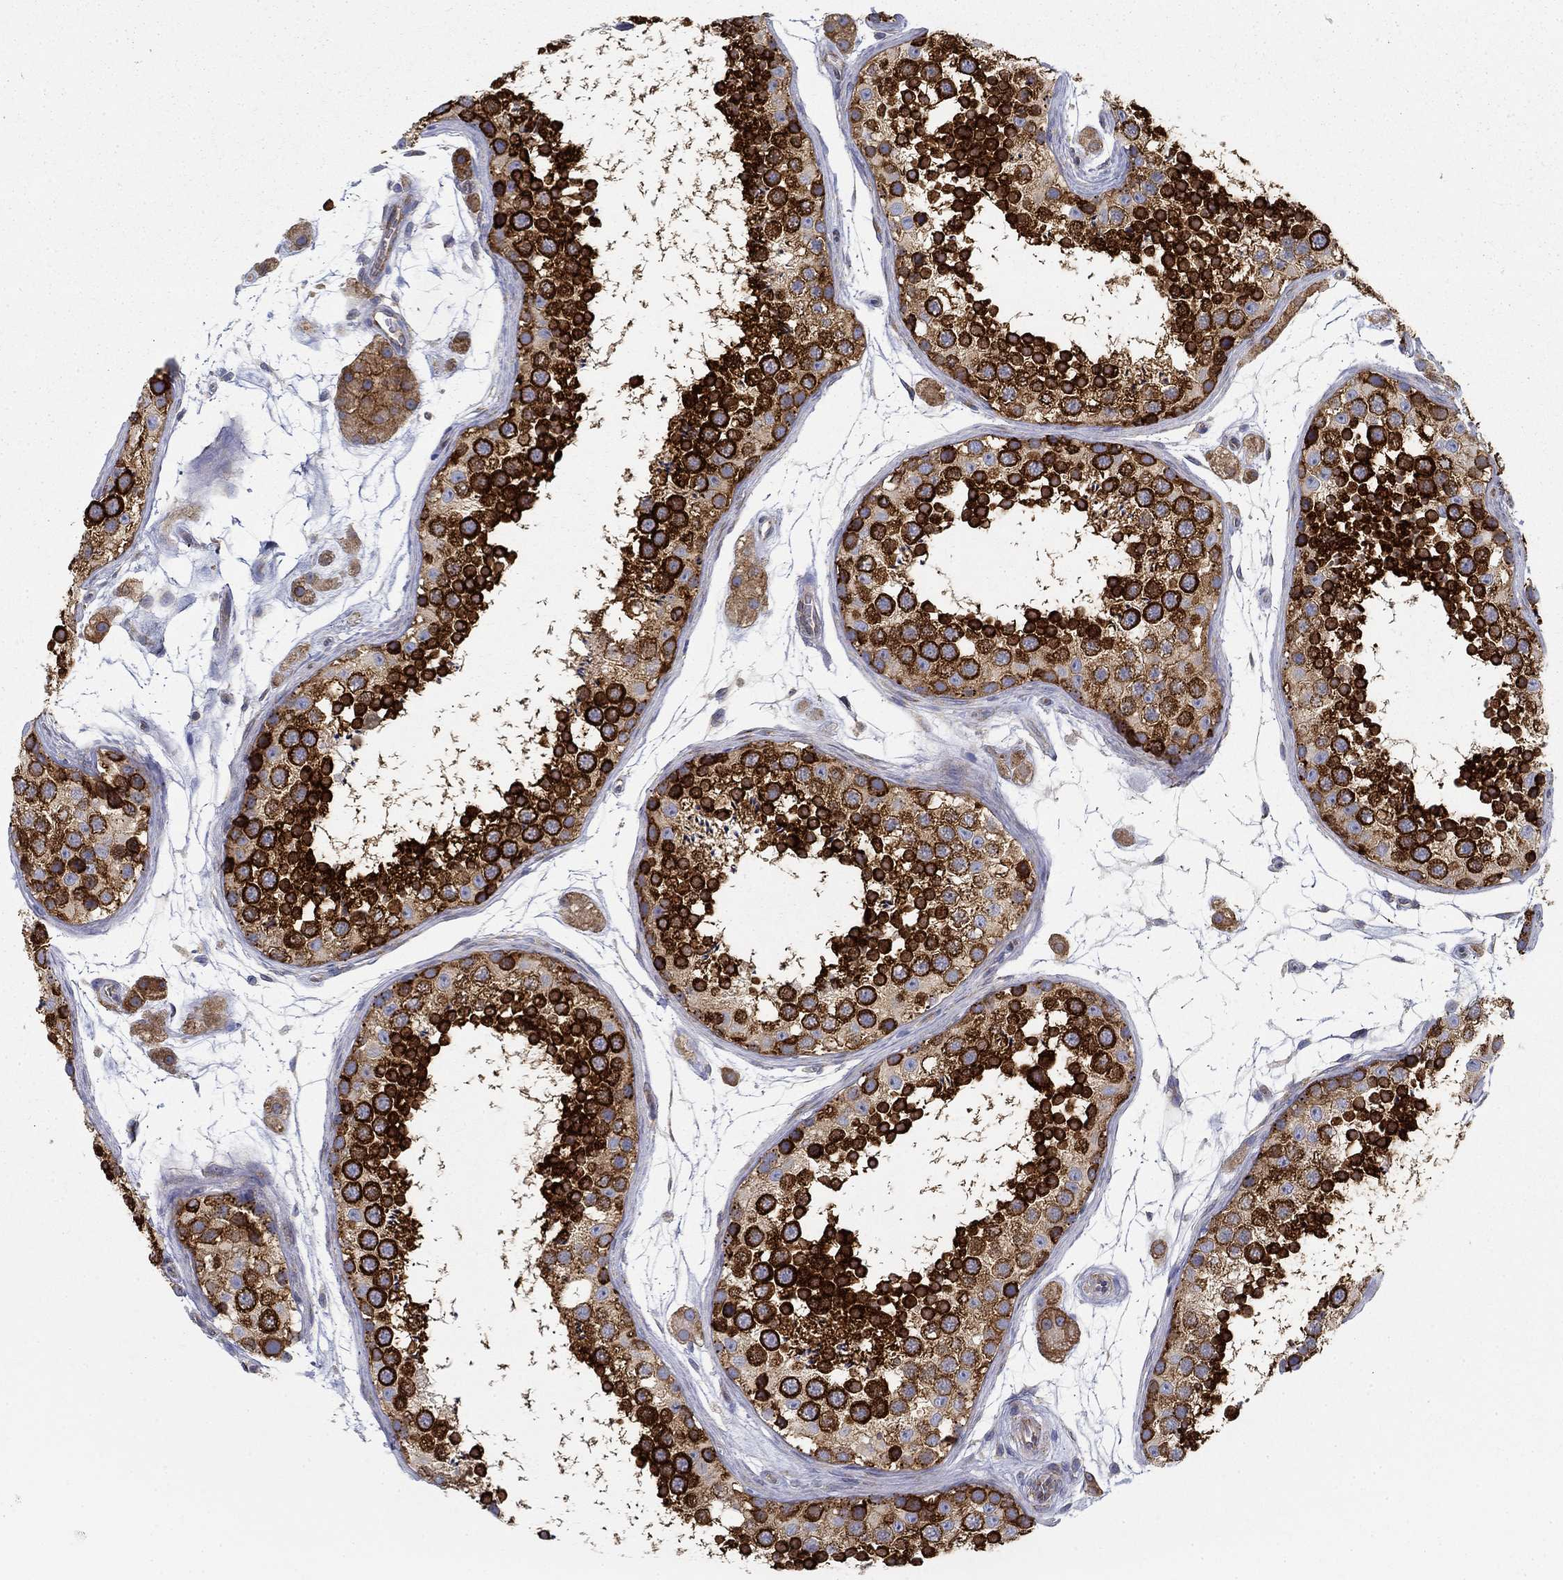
{"staining": {"intensity": "strong", "quantity": ">75%", "location": "cytoplasmic/membranous"}, "tissue": "testis", "cell_type": "Cells in seminiferous ducts", "image_type": "normal", "snomed": [{"axis": "morphology", "description": "Normal tissue, NOS"}, {"axis": "topography", "description": "Testis"}], "caption": "Brown immunohistochemical staining in normal testis demonstrates strong cytoplasmic/membranous expression in approximately >75% of cells in seminiferous ducts. The staining was performed using DAB, with brown indicating positive protein expression. Nuclei are stained blue with hematoxylin.", "gene": "FXR1", "patient": {"sex": "male", "age": 41}}